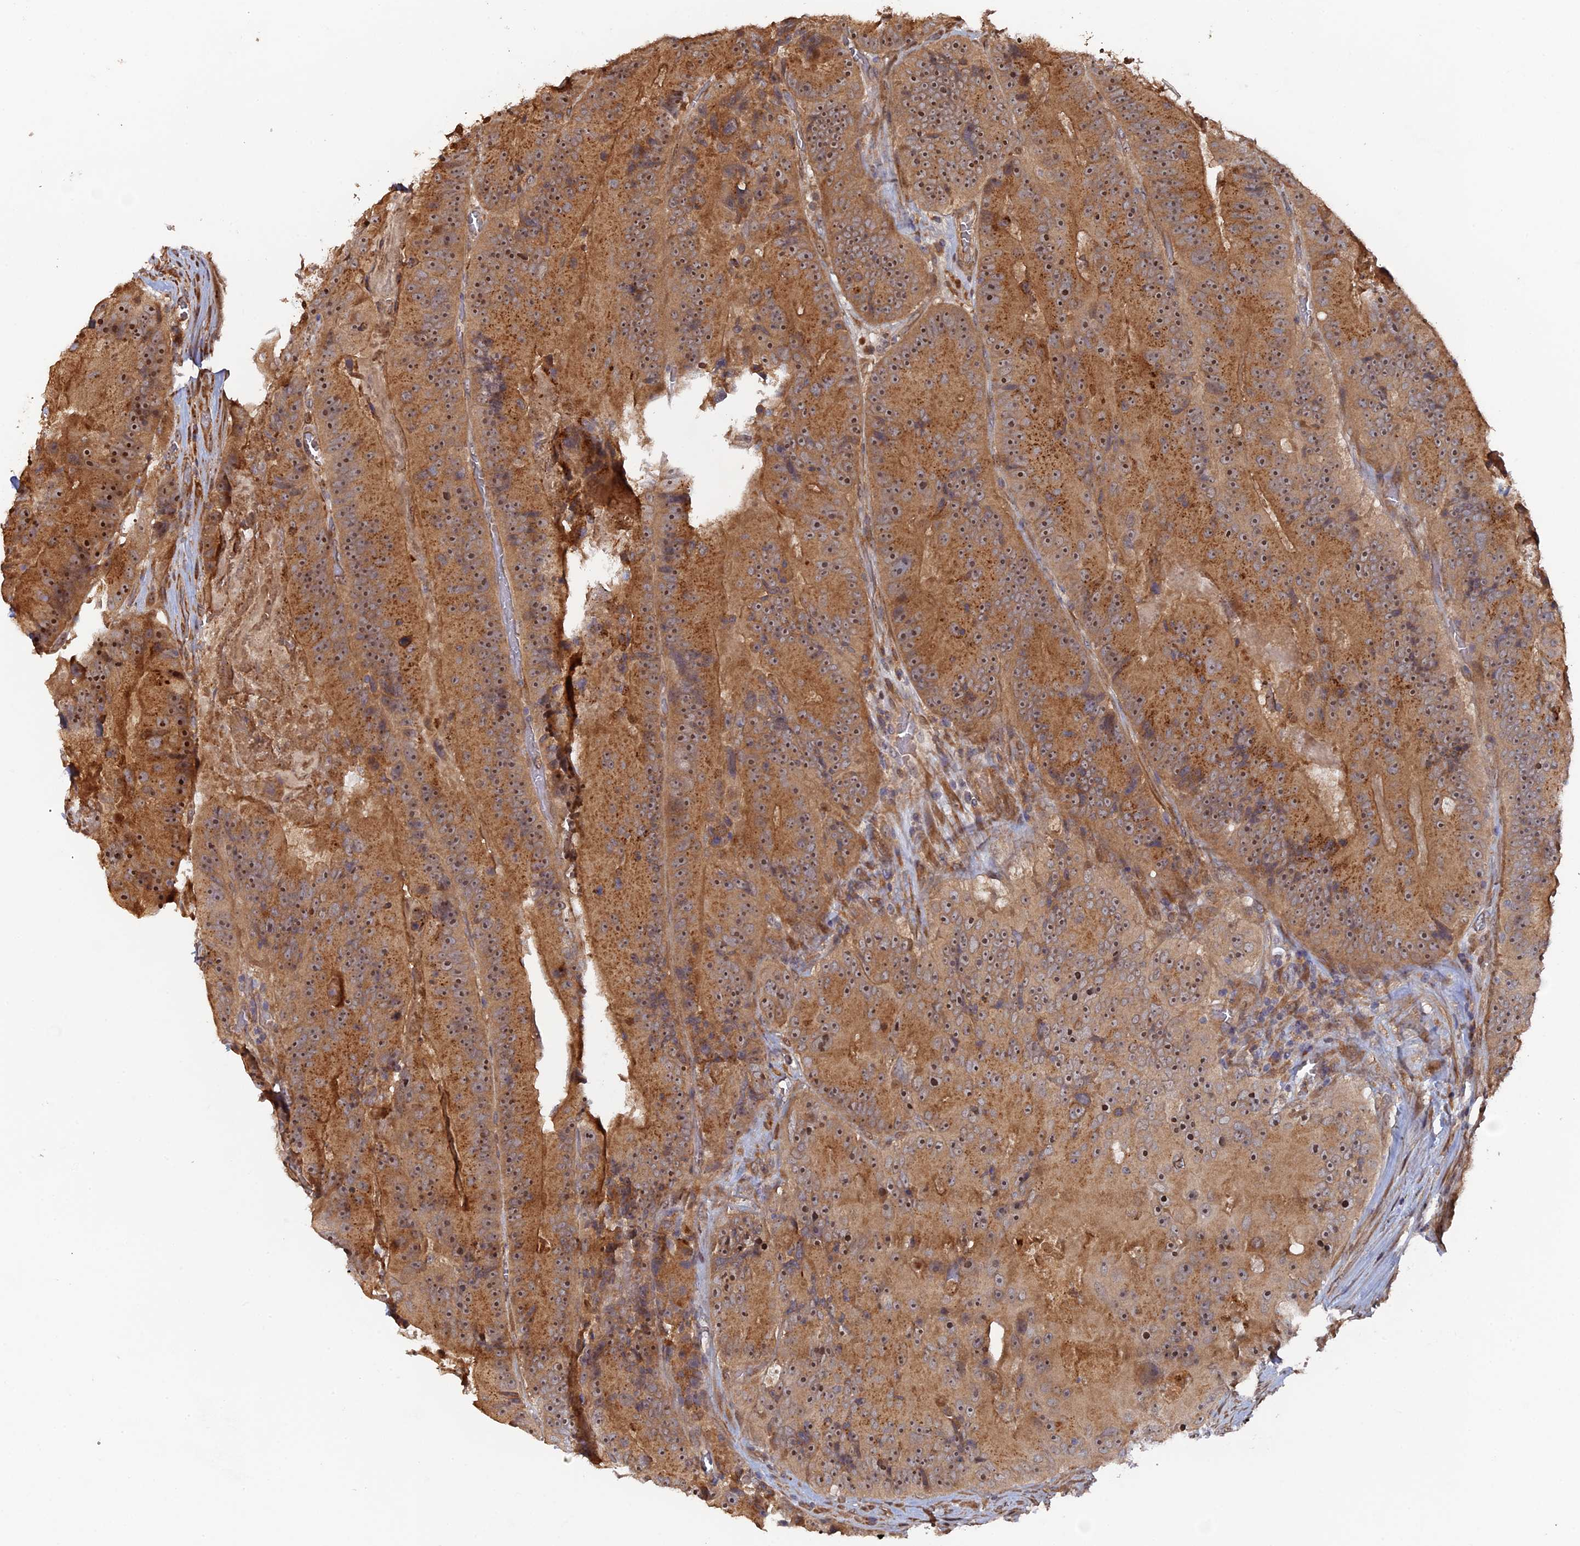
{"staining": {"intensity": "moderate", "quantity": ">75%", "location": "cytoplasmic/membranous,nuclear"}, "tissue": "colorectal cancer", "cell_type": "Tumor cells", "image_type": "cancer", "snomed": [{"axis": "morphology", "description": "Adenocarcinoma, NOS"}, {"axis": "topography", "description": "Colon"}], "caption": "Colorectal cancer (adenocarcinoma) was stained to show a protein in brown. There is medium levels of moderate cytoplasmic/membranous and nuclear expression in approximately >75% of tumor cells.", "gene": "VPS37C", "patient": {"sex": "female", "age": 86}}